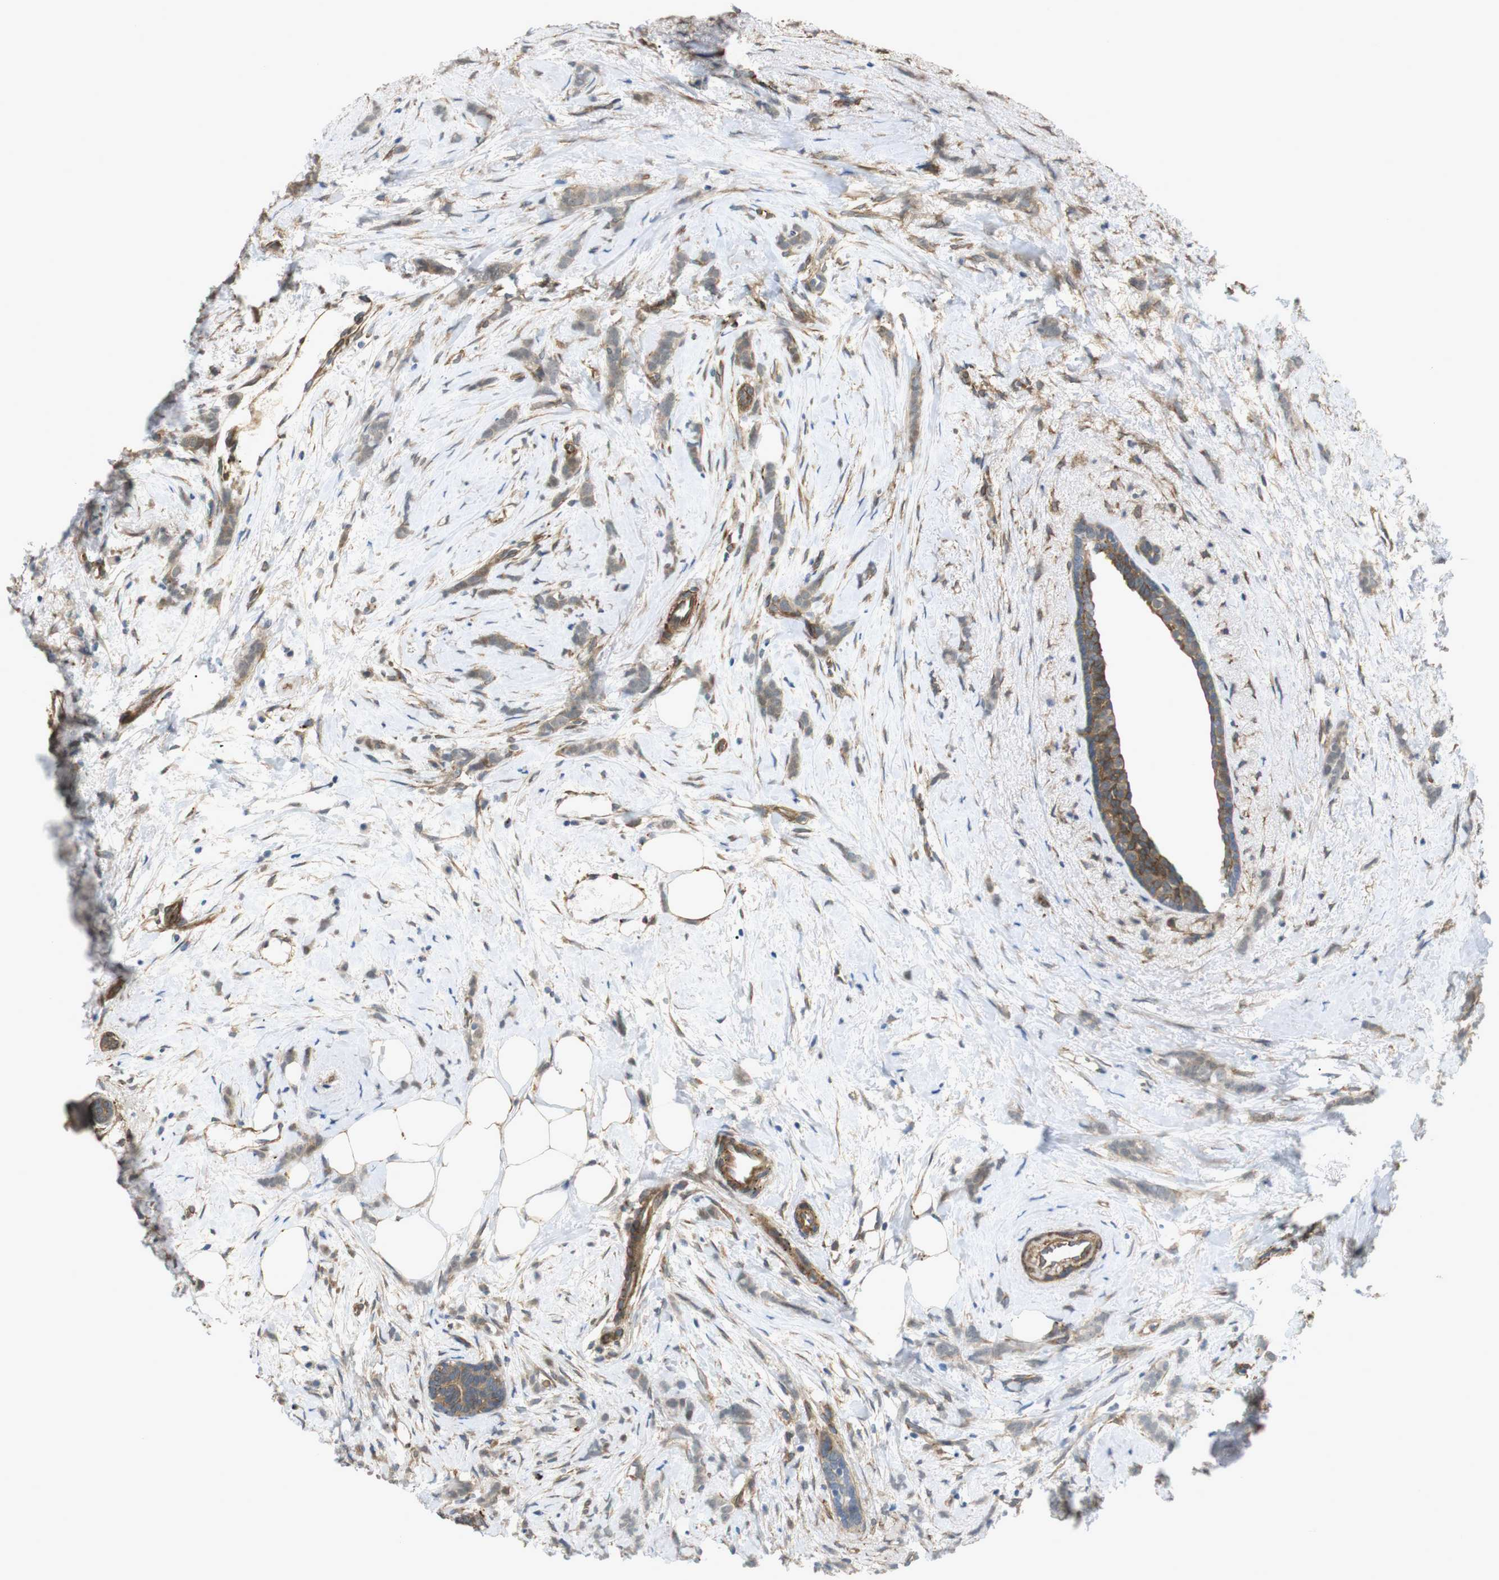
{"staining": {"intensity": "weak", "quantity": ">75%", "location": "cytoplasmic/membranous"}, "tissue": "breast cancer", "cell_type": "Tumor cells", "image_type": "cancer", "snomed": [{"axis": "morphology", "description": "Lobular carcinoma, in situ"}, {"axis": "morphology", "description": "Lobular carcinoma"}, {"axis": "topography", "description": "Breast"}], "caption": "Breast cancer stained with a protein marker reveals weak staining in tumor cells.", "gene": "KANK2", "patient": {"sex": "female", "age": 41}}